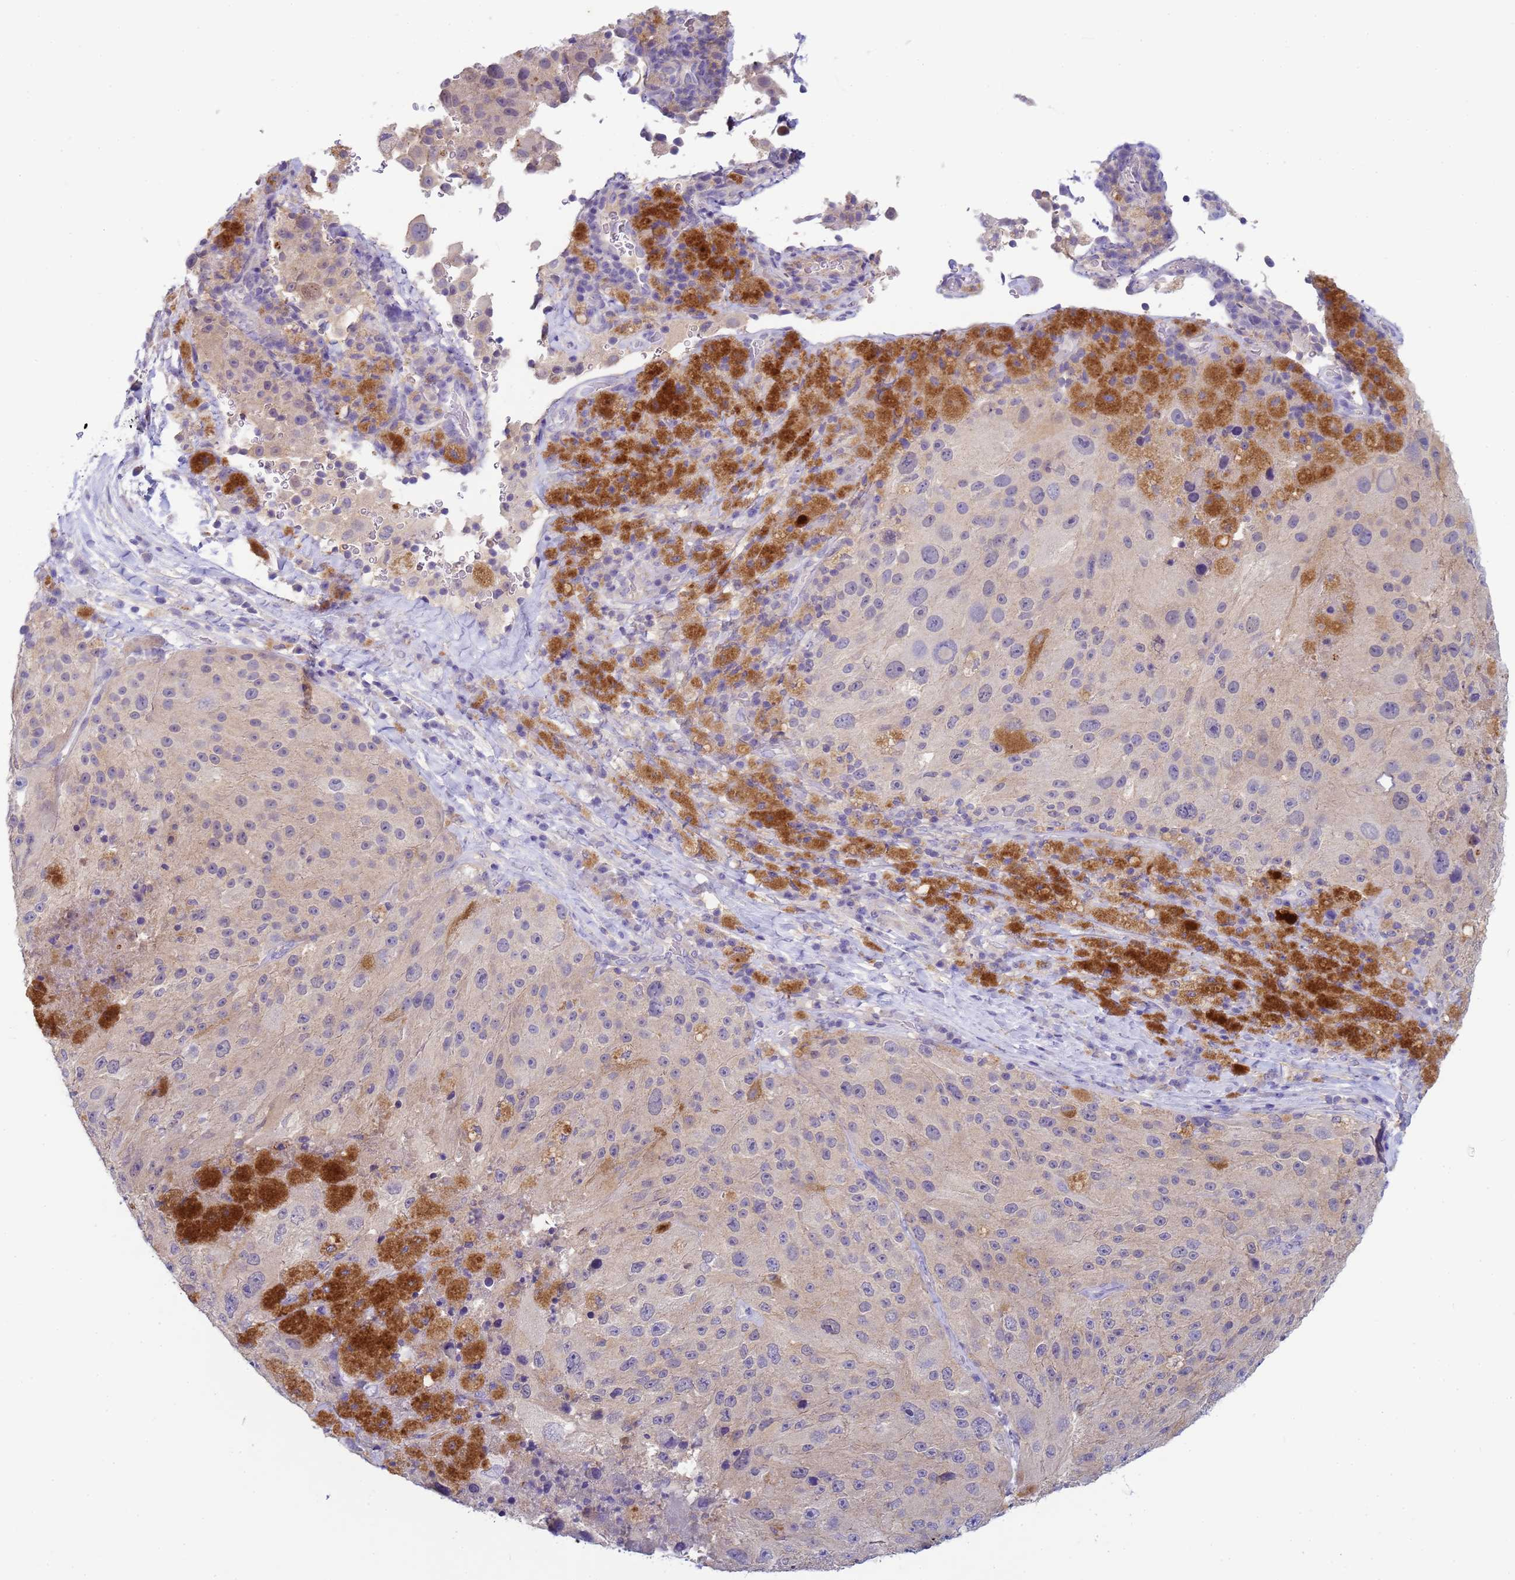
{"staining": {"intensity": "negative", "quantity": "none", "location": "none"}, "tissue": "melanoma", "cell_type": "Tumor cells", "image_type": "cancer", "snomed": [{"axis": "morphology", "description": "Malignant melanoma, Metastatic site"}, {"axis": "topography", "description": "Lymph node"}], "caption": "Tumor cells show no significant staining in malignant melanoma (metastatic site). (DAB immunohistochemistry, high magnification).", "gene": "KLHL13", "patient": {"sex": "male", "age": 62}}